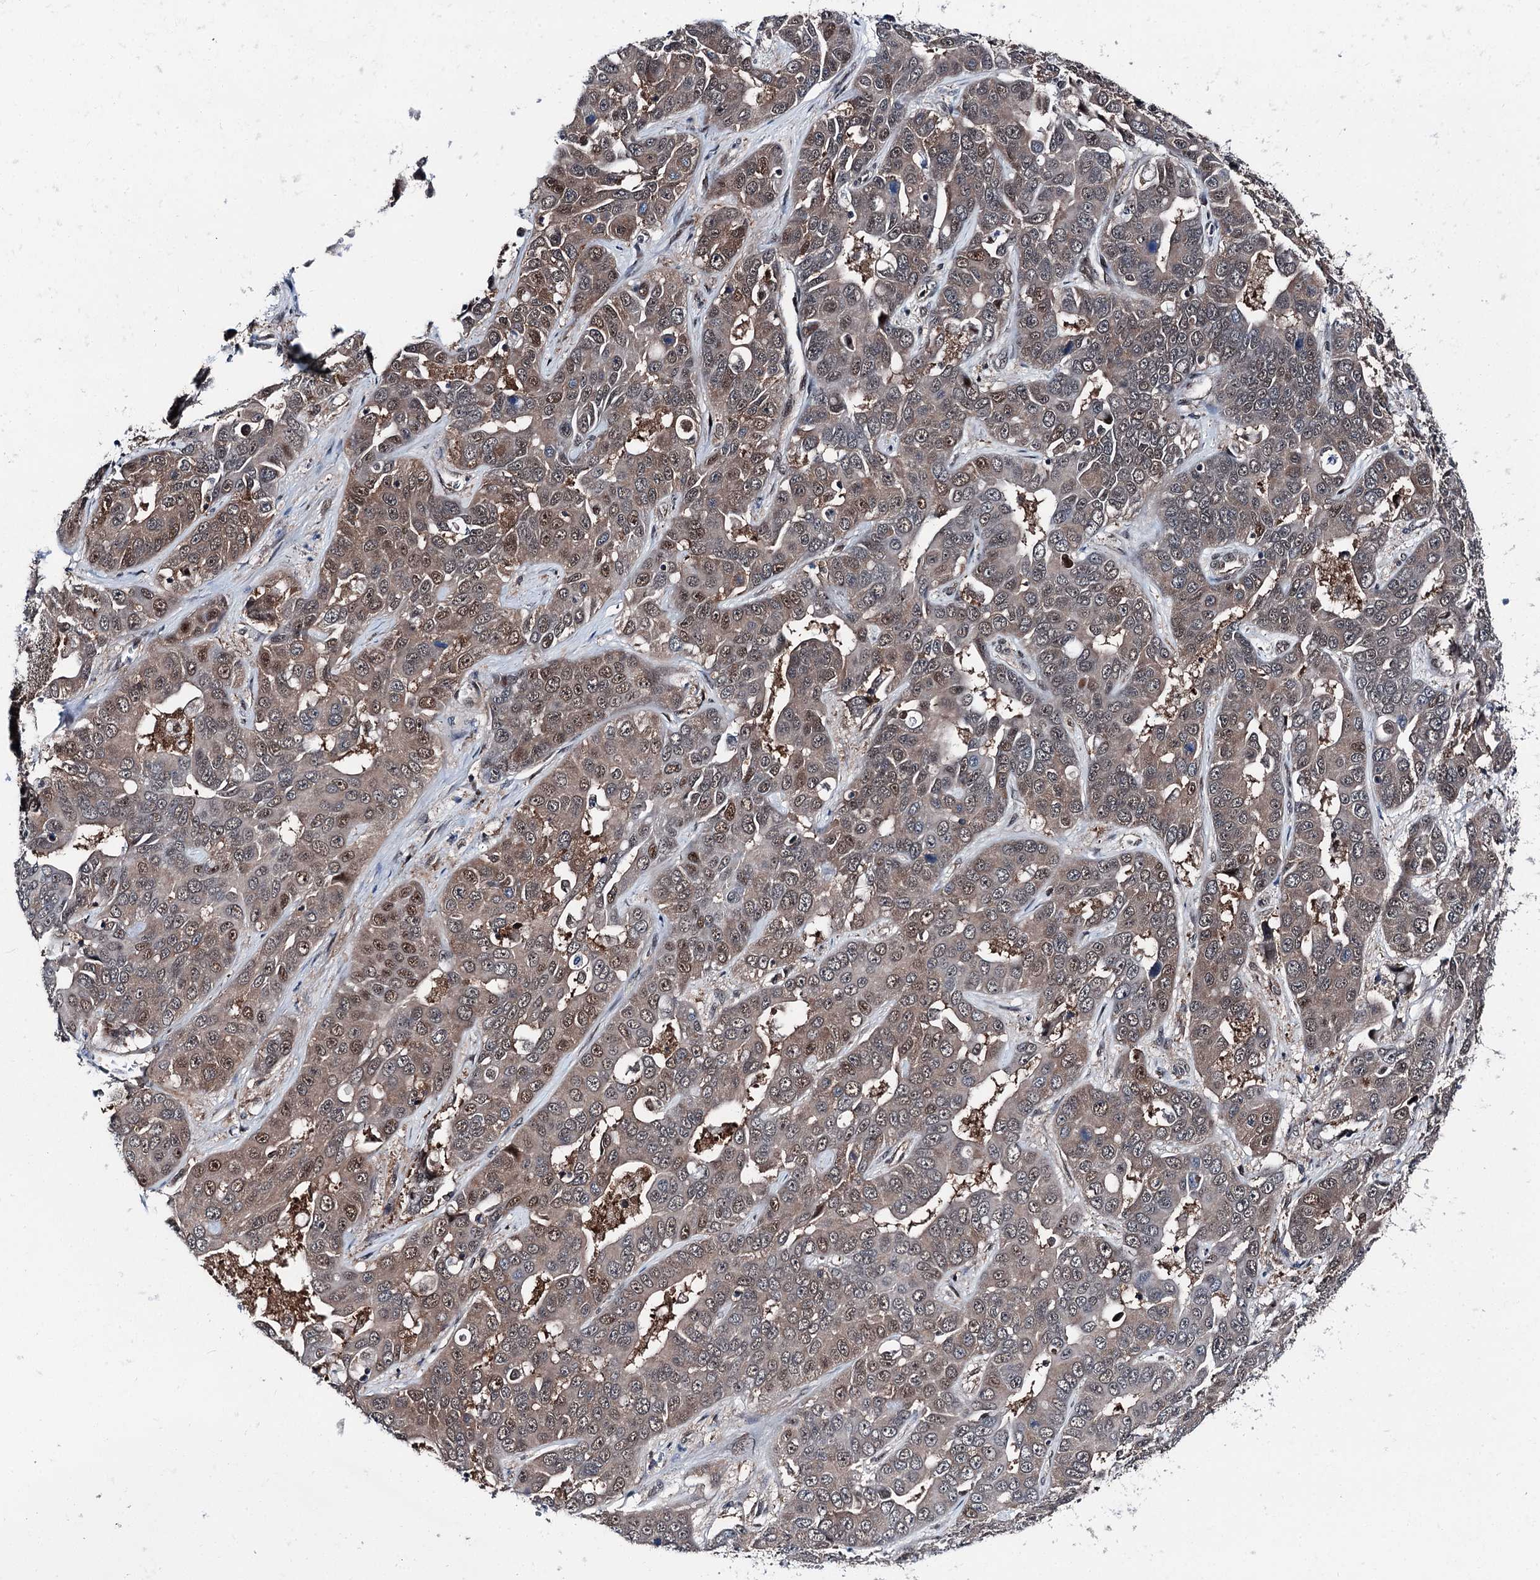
{"staining": {"intensity": "moderate", "quantity": ">75%", "location": "cytoplasmic/membranous,nuclear"}, "tissue": "liver cancer", "cell_type": "Tumor cells", "image_type": "cancer", "snomed": [{"axis": "morphology", "description": "Cholangiocarcinoma"}, {"axis": "topography", "description": "Liver"}], "caption": "Human liver cancer (cholangiocarcinoma) stained for a protein (brown) displays moderate cytoplasmic/membranous and nuclear positive positivity in about >75% of tumor cells.", "gene": "PSMD13", "patient": {"sex": "female", "age": 52}}